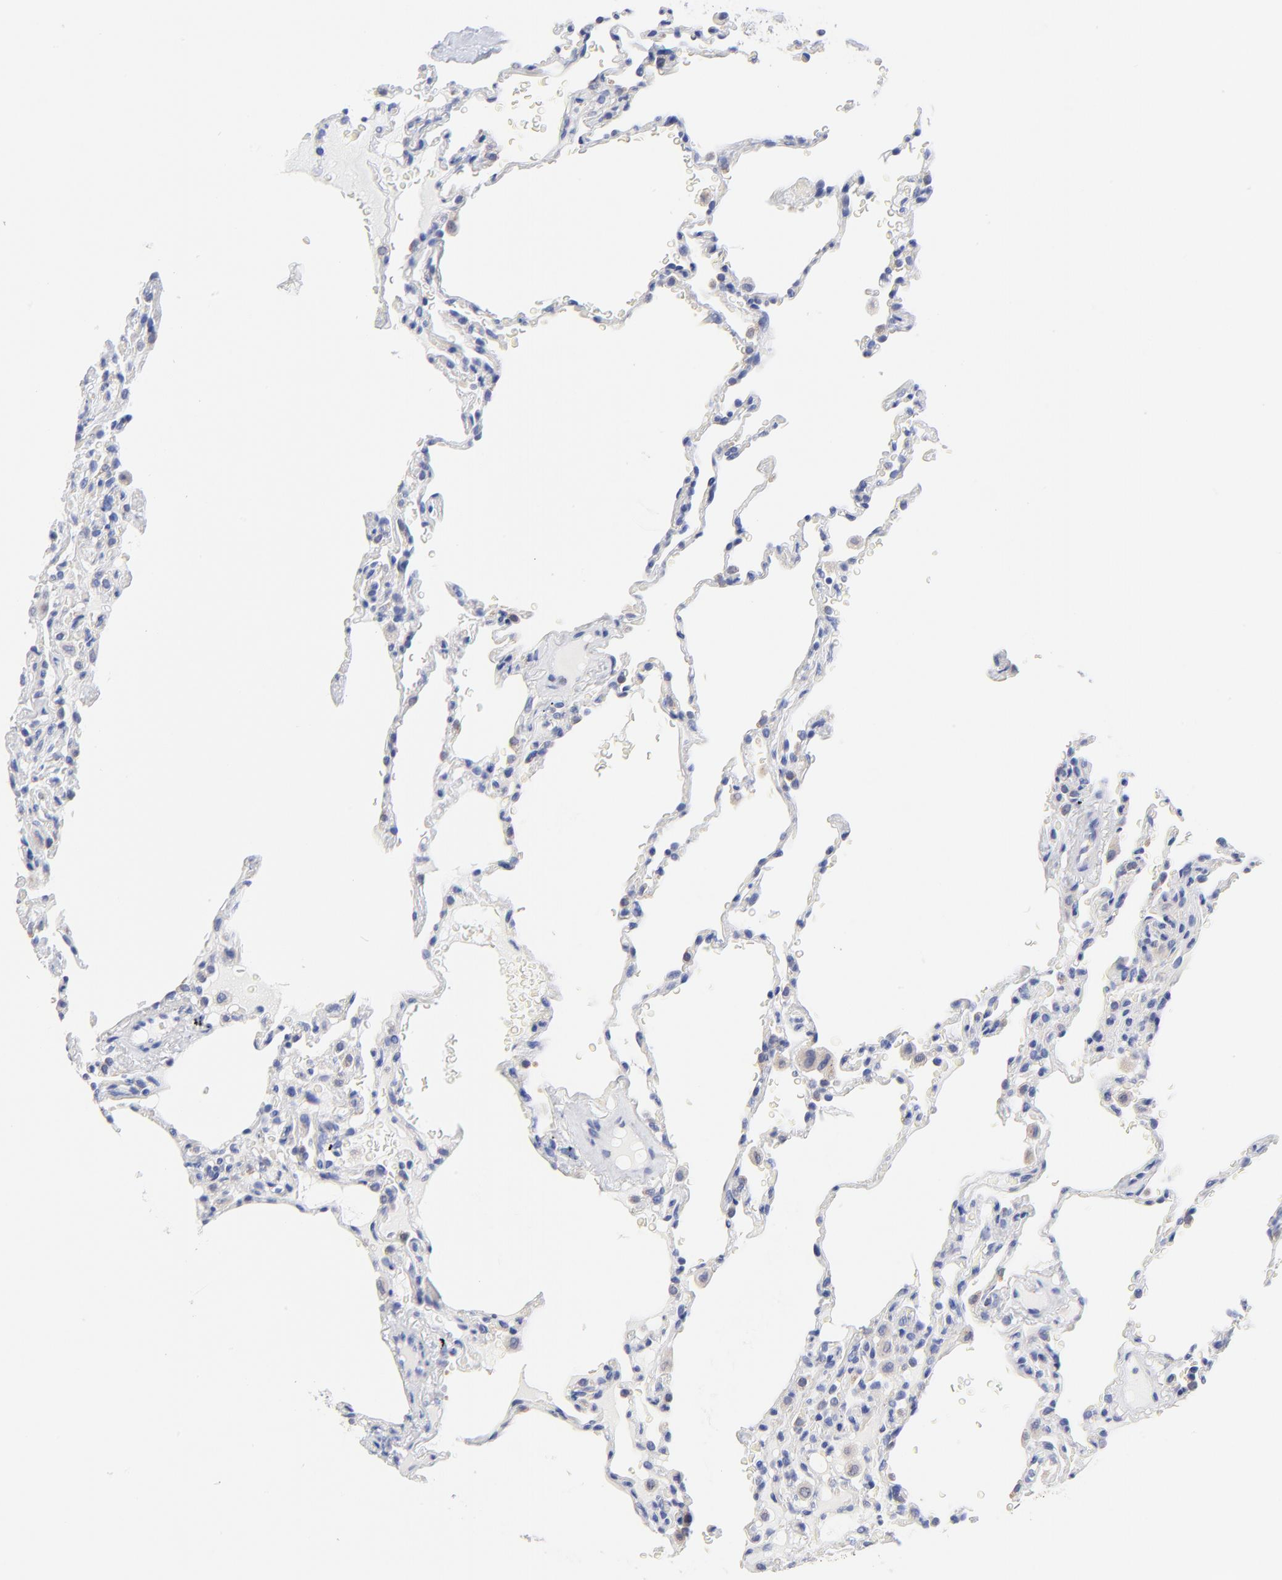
{"staining": {"intensity": "weak", "quantity": "<25%", "location": "cytoplasmic/membranous"}, "tissue": "lung", "cell_type": "Alveolar cells", "image_type": "normal", "snomed": [{"axis": "morphology", "description": "Normal tissue, NOS"}, {"axis": "topography", "description": "Lung"}], "caption": "This histopathology image is of benign lung stained with immunohistochemistry to label a protein in brown with the nuclei are counter-stained blue. There is no expression in alveolar cells.", "gene": "LAX1", "patient": {"sex": "male", "age": 59}}